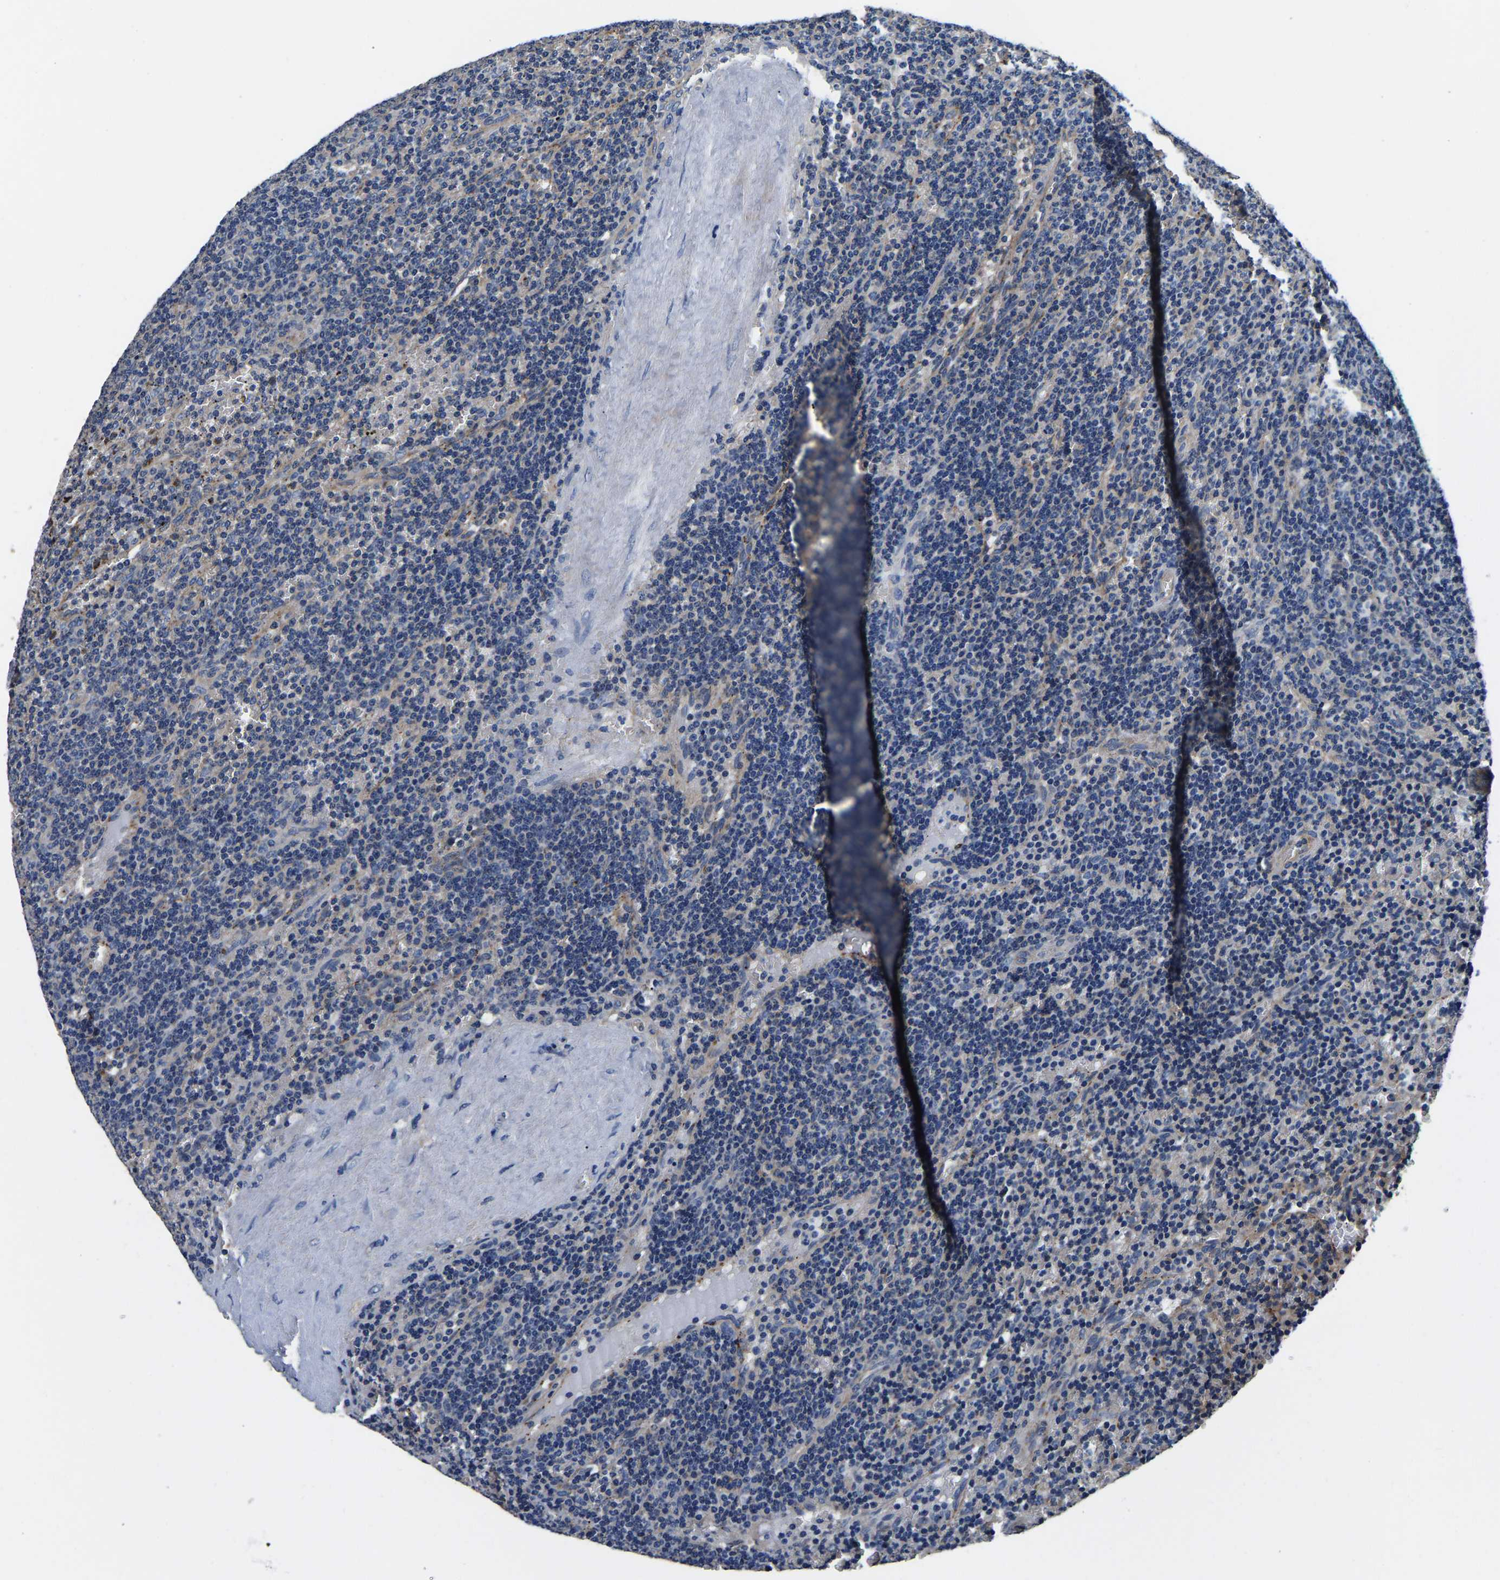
{"staining": {"intensity": "negative", "quantity": "none", "location": "none"}, "tissue": "lymphoma", "cell_type": "Tumor cells", "image_type": "cancer", "snomed": [{"axis": "morphology", "description": "Malignant lymphoma, non-Hodgkin's type, Low grade"}, {"axis": "topography", "description": "Spleen"}], "caption": "Immunohistochemistry (IHC) photomicrograph of neoplastic tissue: human malignant lymphoma, non-Hodgkin's type (low-grade) stained with DAB exhibits no significant protein expression in tumor cells.", "gene": "SH3GLB1", "patient": {"sex": "female", "age": 50}}